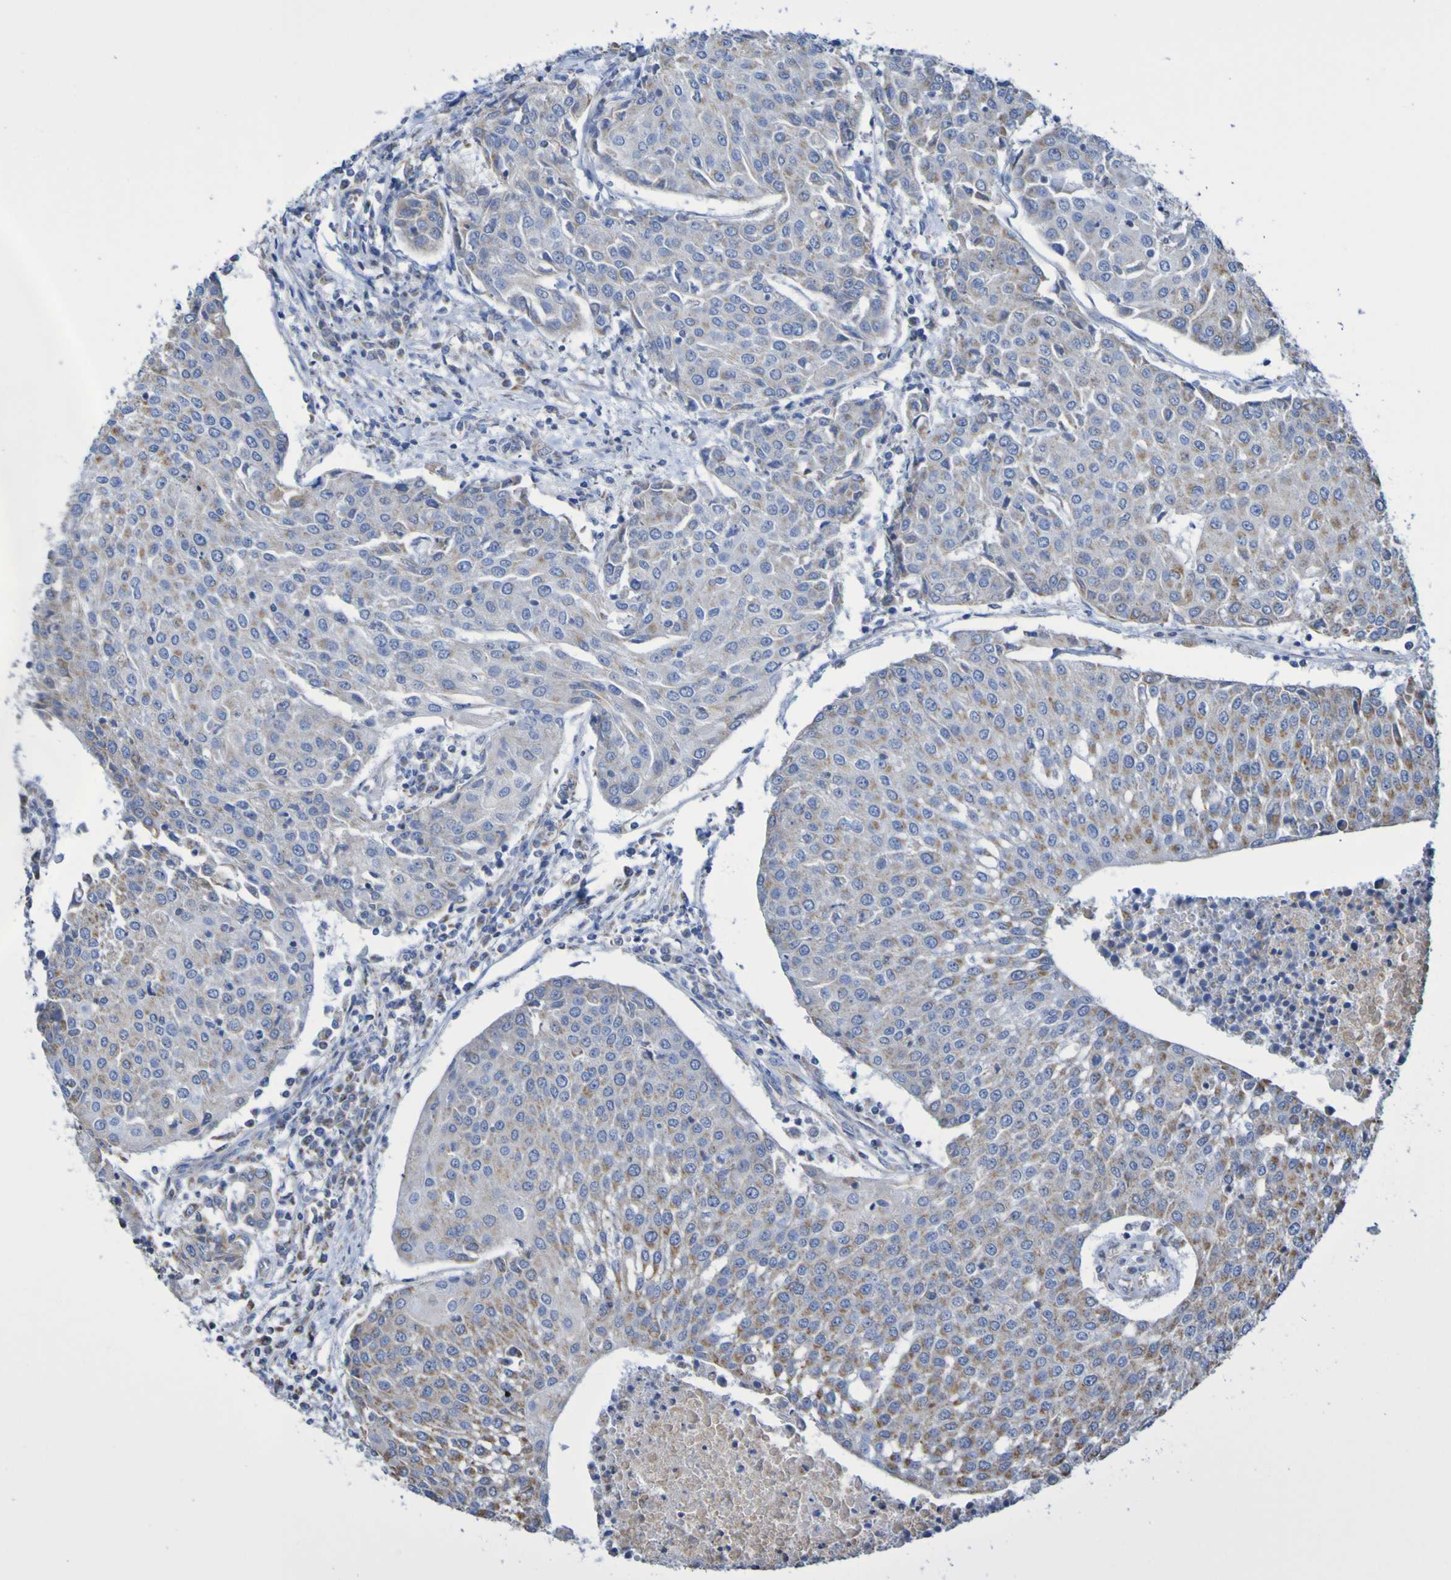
{"staining": {"intensity": "weak", "quantity": ">75%", "location": "cytoplasmic/membranous"}, "tissue": "urothelial cancer", "cell_type": "Tumor cells", "image_type": "cancer", "snomed": [{"axis": "morphology", "description": "Urothelial carcinoma, High grade"}, {"axis": "topography", "description": "Urinary bladder"}], "caption": "Immunohistochemical staining of high-grade urothelial carcinoma displays low levels of weak cytoplasmic/membranous protein expression in about >75% of tumor cells.", "gene": "CNTN2", "patient": {"sex": "female", "age": 85}}